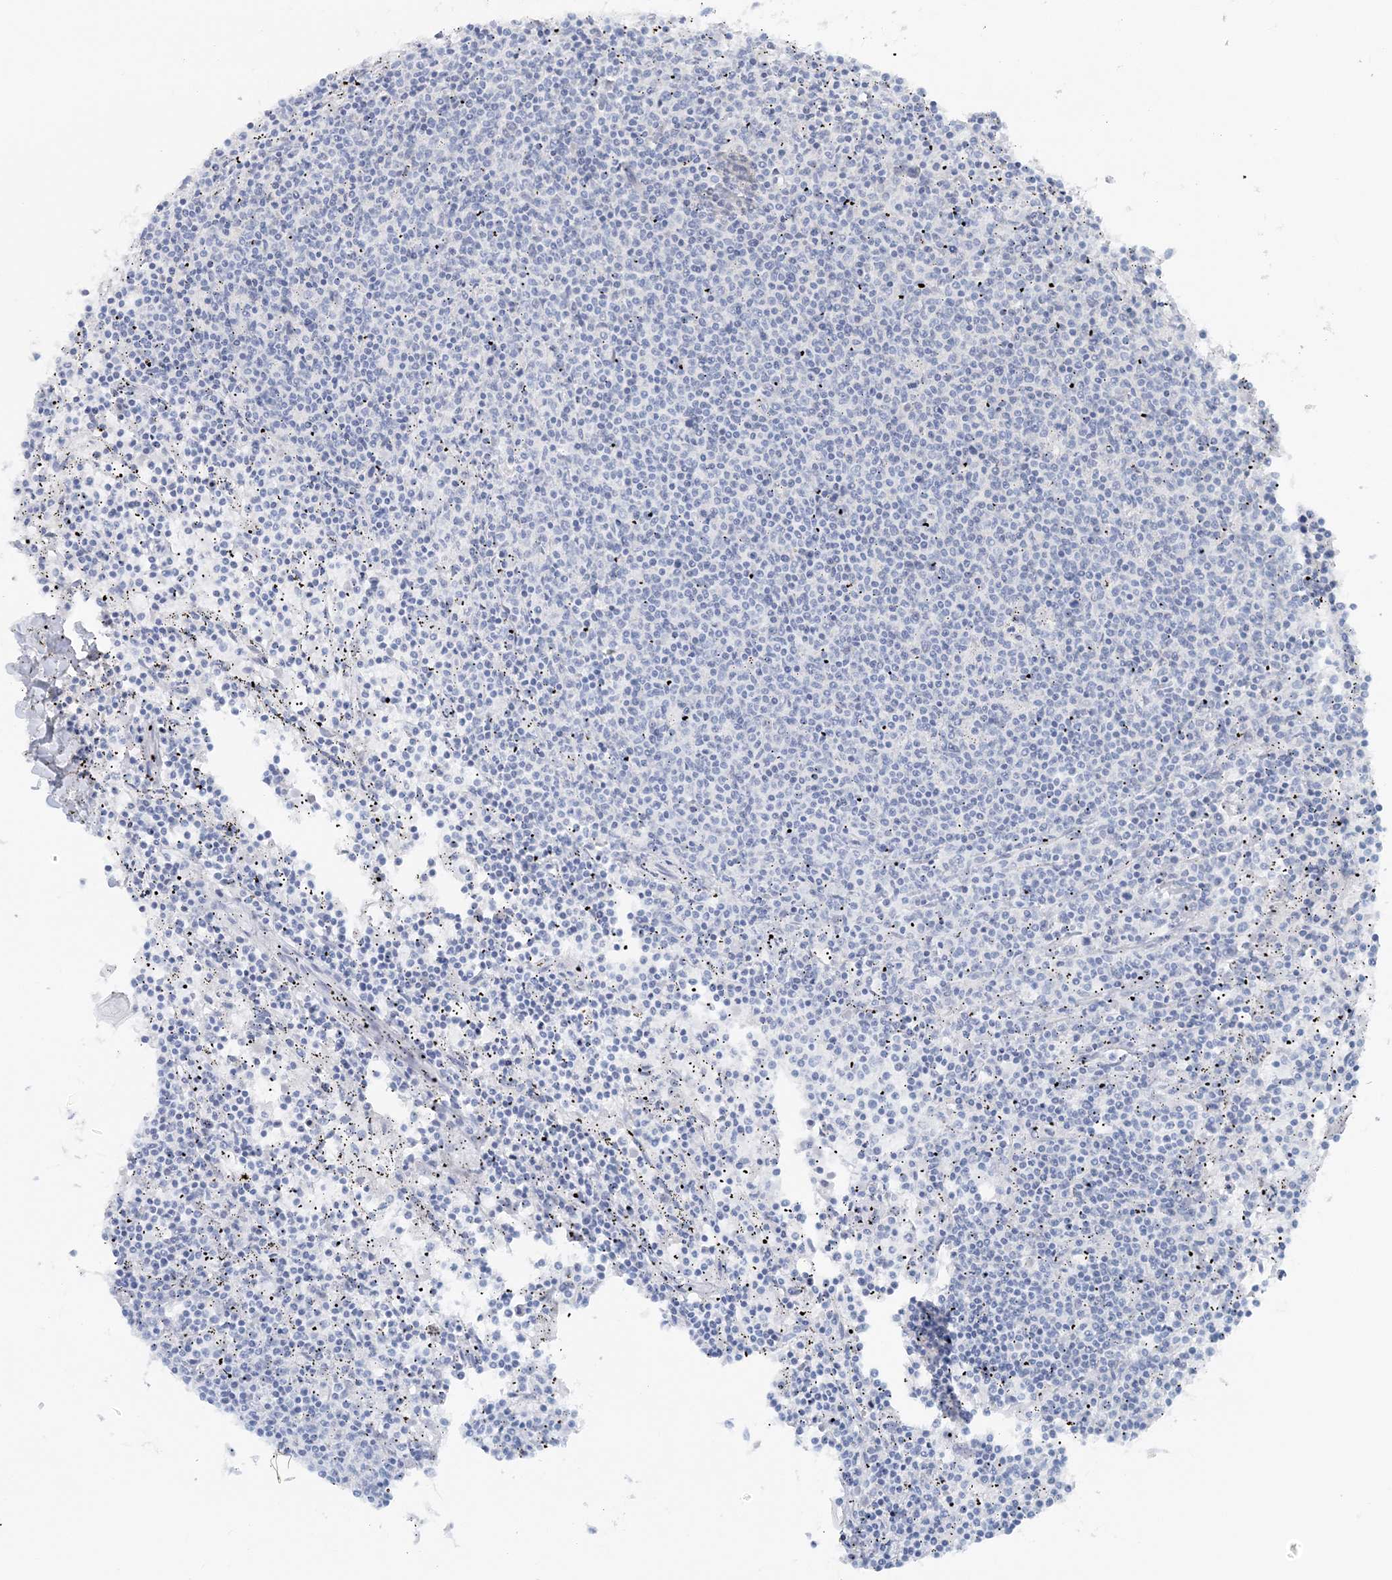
{"staining": {"intensity": "negative", "quantity": "none", "location": "none"}, "tissue": "lymphoma", "cell_type": "Tumor cells", "image_type": "cancer", "snomed": [{"axis": "morphology", "description": "Malignant lymphoma, non-Hodgkin's type, Low grade"}, {"axis": "topography", "description": "Spleen"}], "caption": "There is no significant expression in tumor cells of lymphoma.", "gene": "ATP11A", "patient": {"sex": "female", "age": 50}}